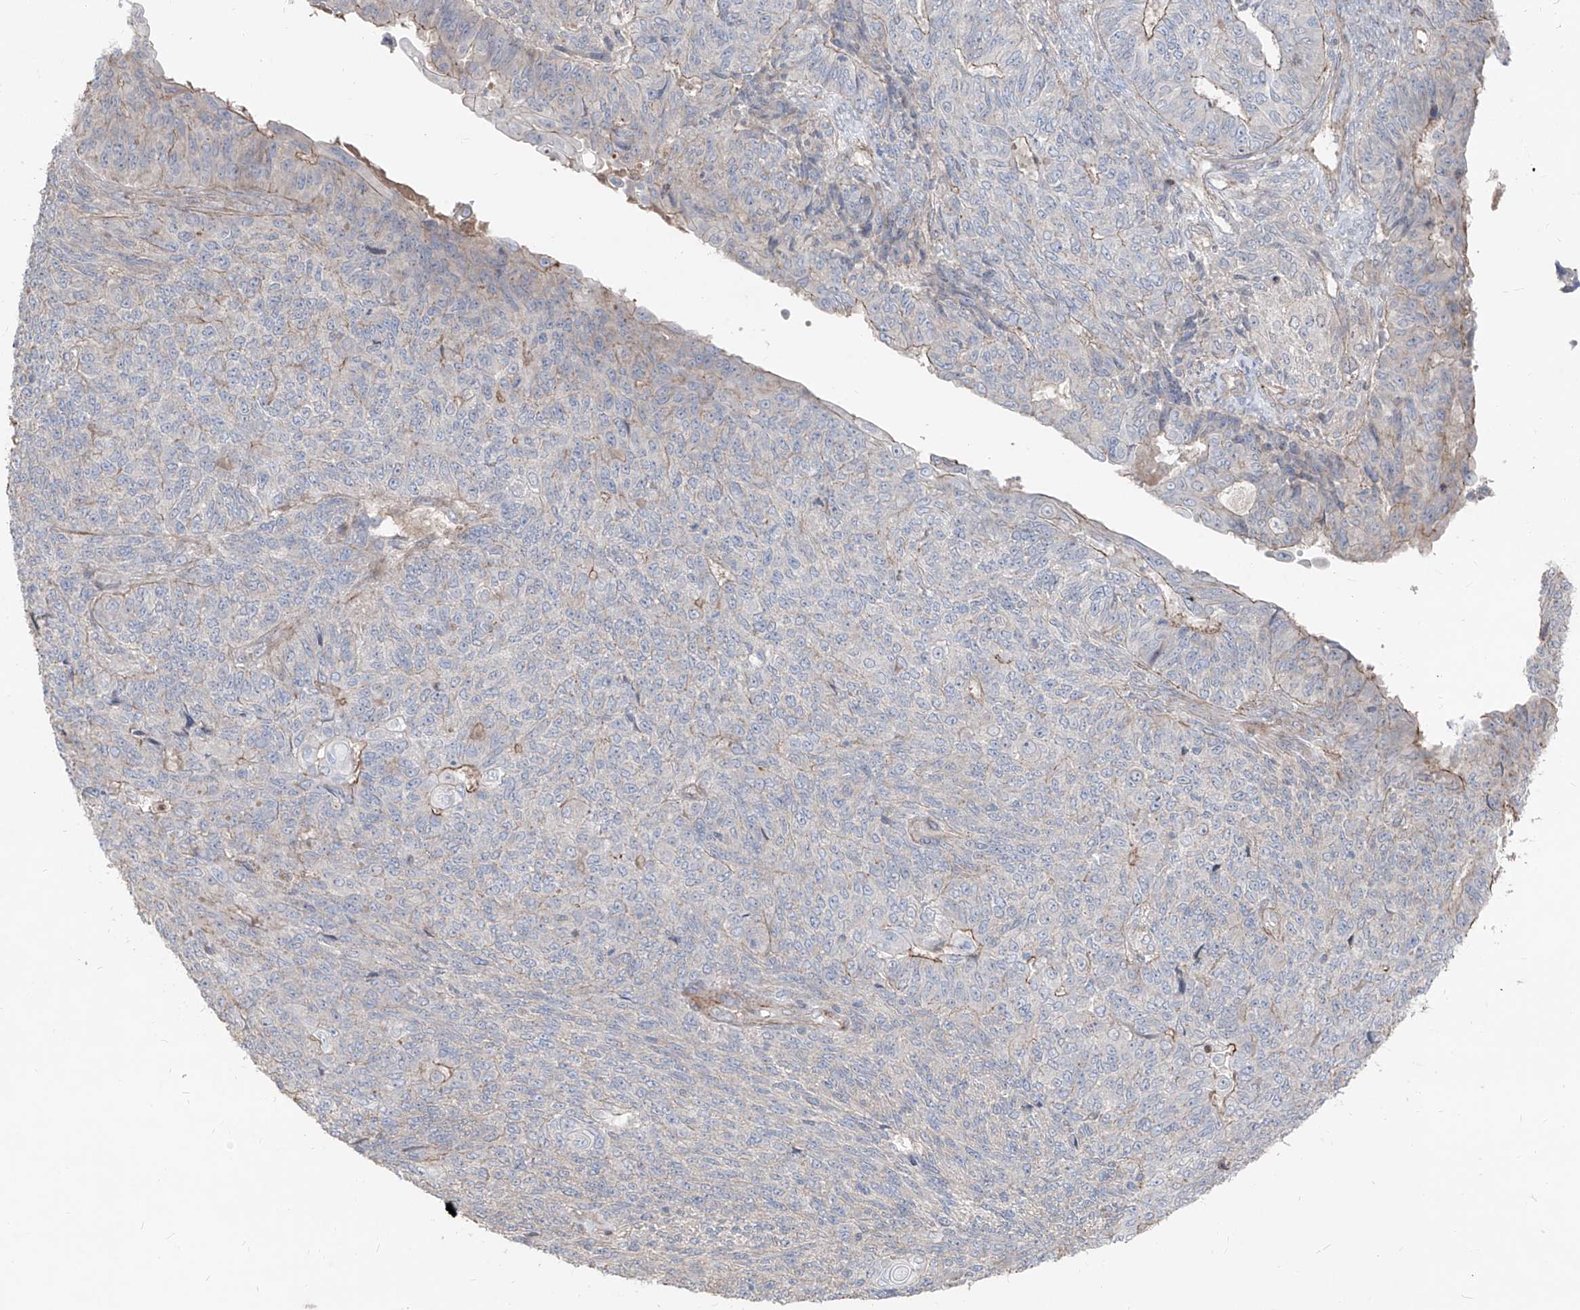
{"staining": {"intensity": "moderate", "quantity": "<25%", "location": "cytoplasmic/membranous"}, "tissue": "endometrial cancer", "cell_type": "Tumor cells", "image_type": "cancer", "snomed": [{"axis": "morphology", "description": "Adenocarcinoma, NOS"}, {"axis": "topography", "description": "Endometrium"}], "caption": "Immunohistochemistry photomicrograph of neoplastic tissue: human endometrial adenocarcinoma stained using immunohistochemistry exhibits low levels of moderate protein expression localized specifically in the cytoplasmic/membranous of tumor cells, appearing as a cytoplasmic/membranous brown color.", "gene": "UFD1", "patient": {"sex": "female", "age": 32}}